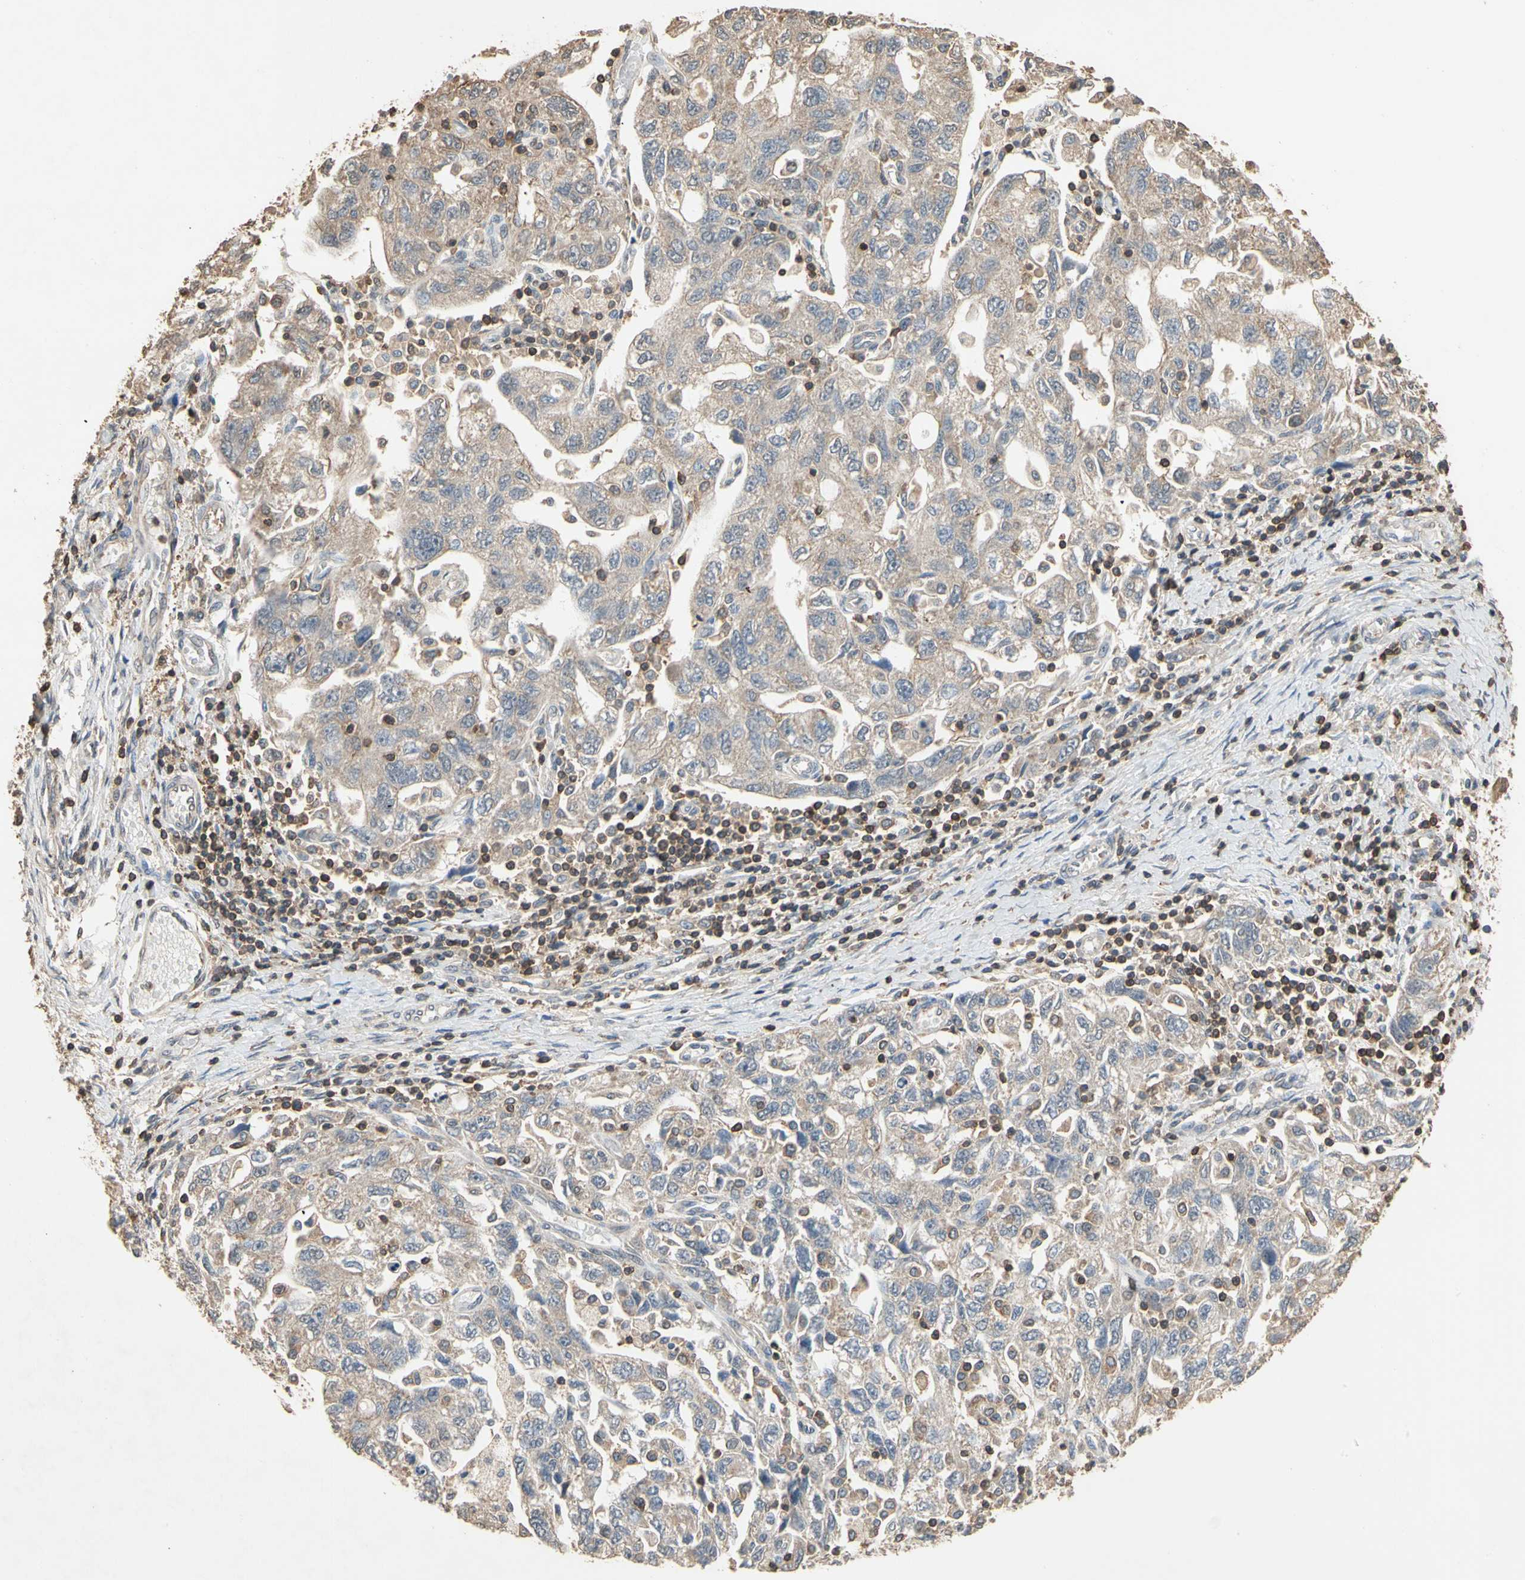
{"staining": {"intensity": "weak", "quantity": "25%-75%", "location": "cytoplasmic/membranous"}, "tissue": "ovarian cancer", "cell_type": "Tumor cells", "image_type": "cancer", "snomed": [{"axis": "morphology", "description": "Carcinoma, NOS"}, {"axis": "morphology", "description": "Cystadenocarcinoma, serous, NOS"}, {"axis": "topography", "description": "Ovary"}], "caption": "A brown stain highlights weak cytoplasmic/membranous staining of a protein in ovarian carcinoma tumor cells. The protein of interest is shown in brown color, while the nuclei are stained blue.", "gene": "MAP3K10", "patient": {"sex": "female", "age": 69}}